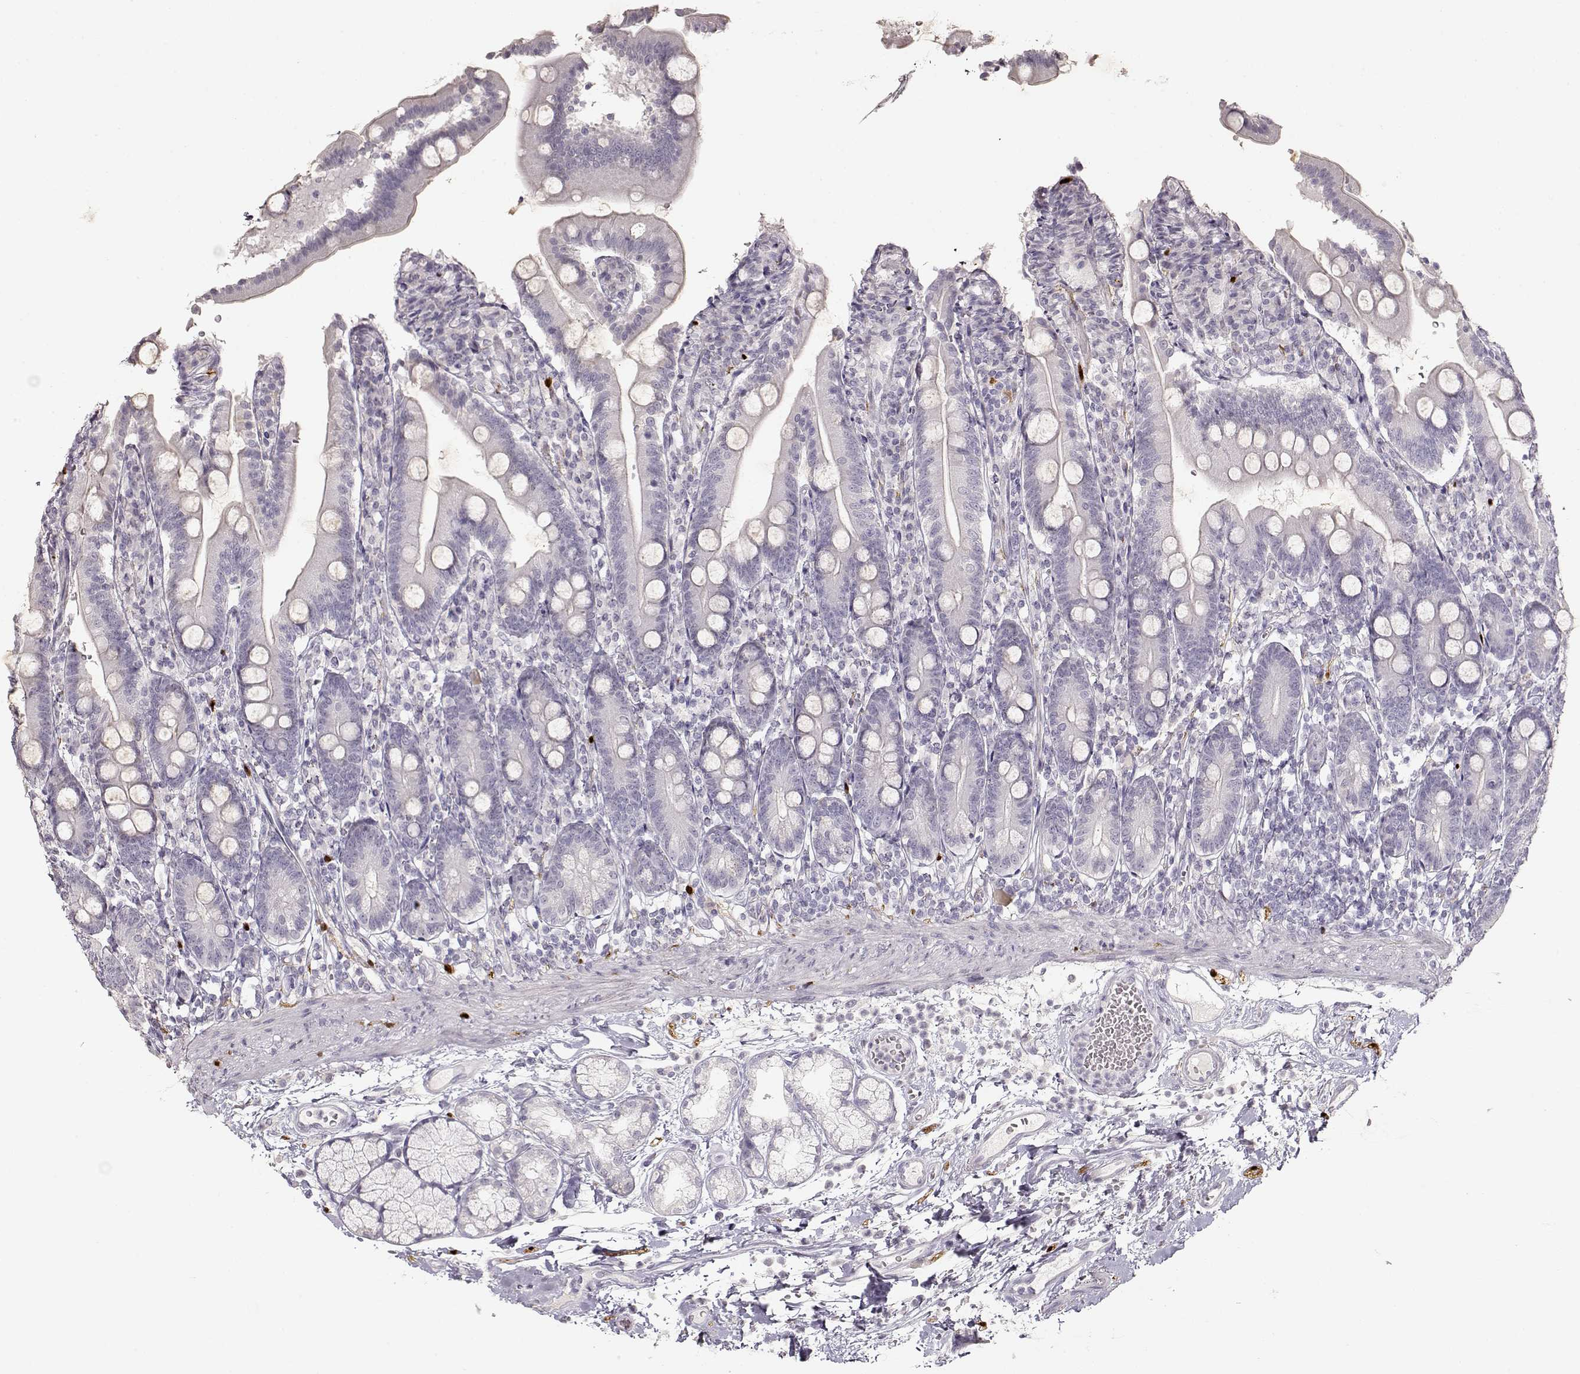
{"staining": {"intensity": "negative", "quantity": "none", "location": "none"}, "tissue": "duodenum", "cell_type": "Glandular cells", "image_type": "normal", "snomed": [{"axis": "morphology", "description": "Normal tissue, NOS"}, {"axis": "topography", "description": "Duodenum"}], "caption": "An immunohistochemistry micrograph of benign duodenum is shown. There is no staining in glandular cells of duodenum. (DAB IHC with hematoxylin counter stain).", "gene": "S100B", "patient": {"sex": "female", "age": 67}}